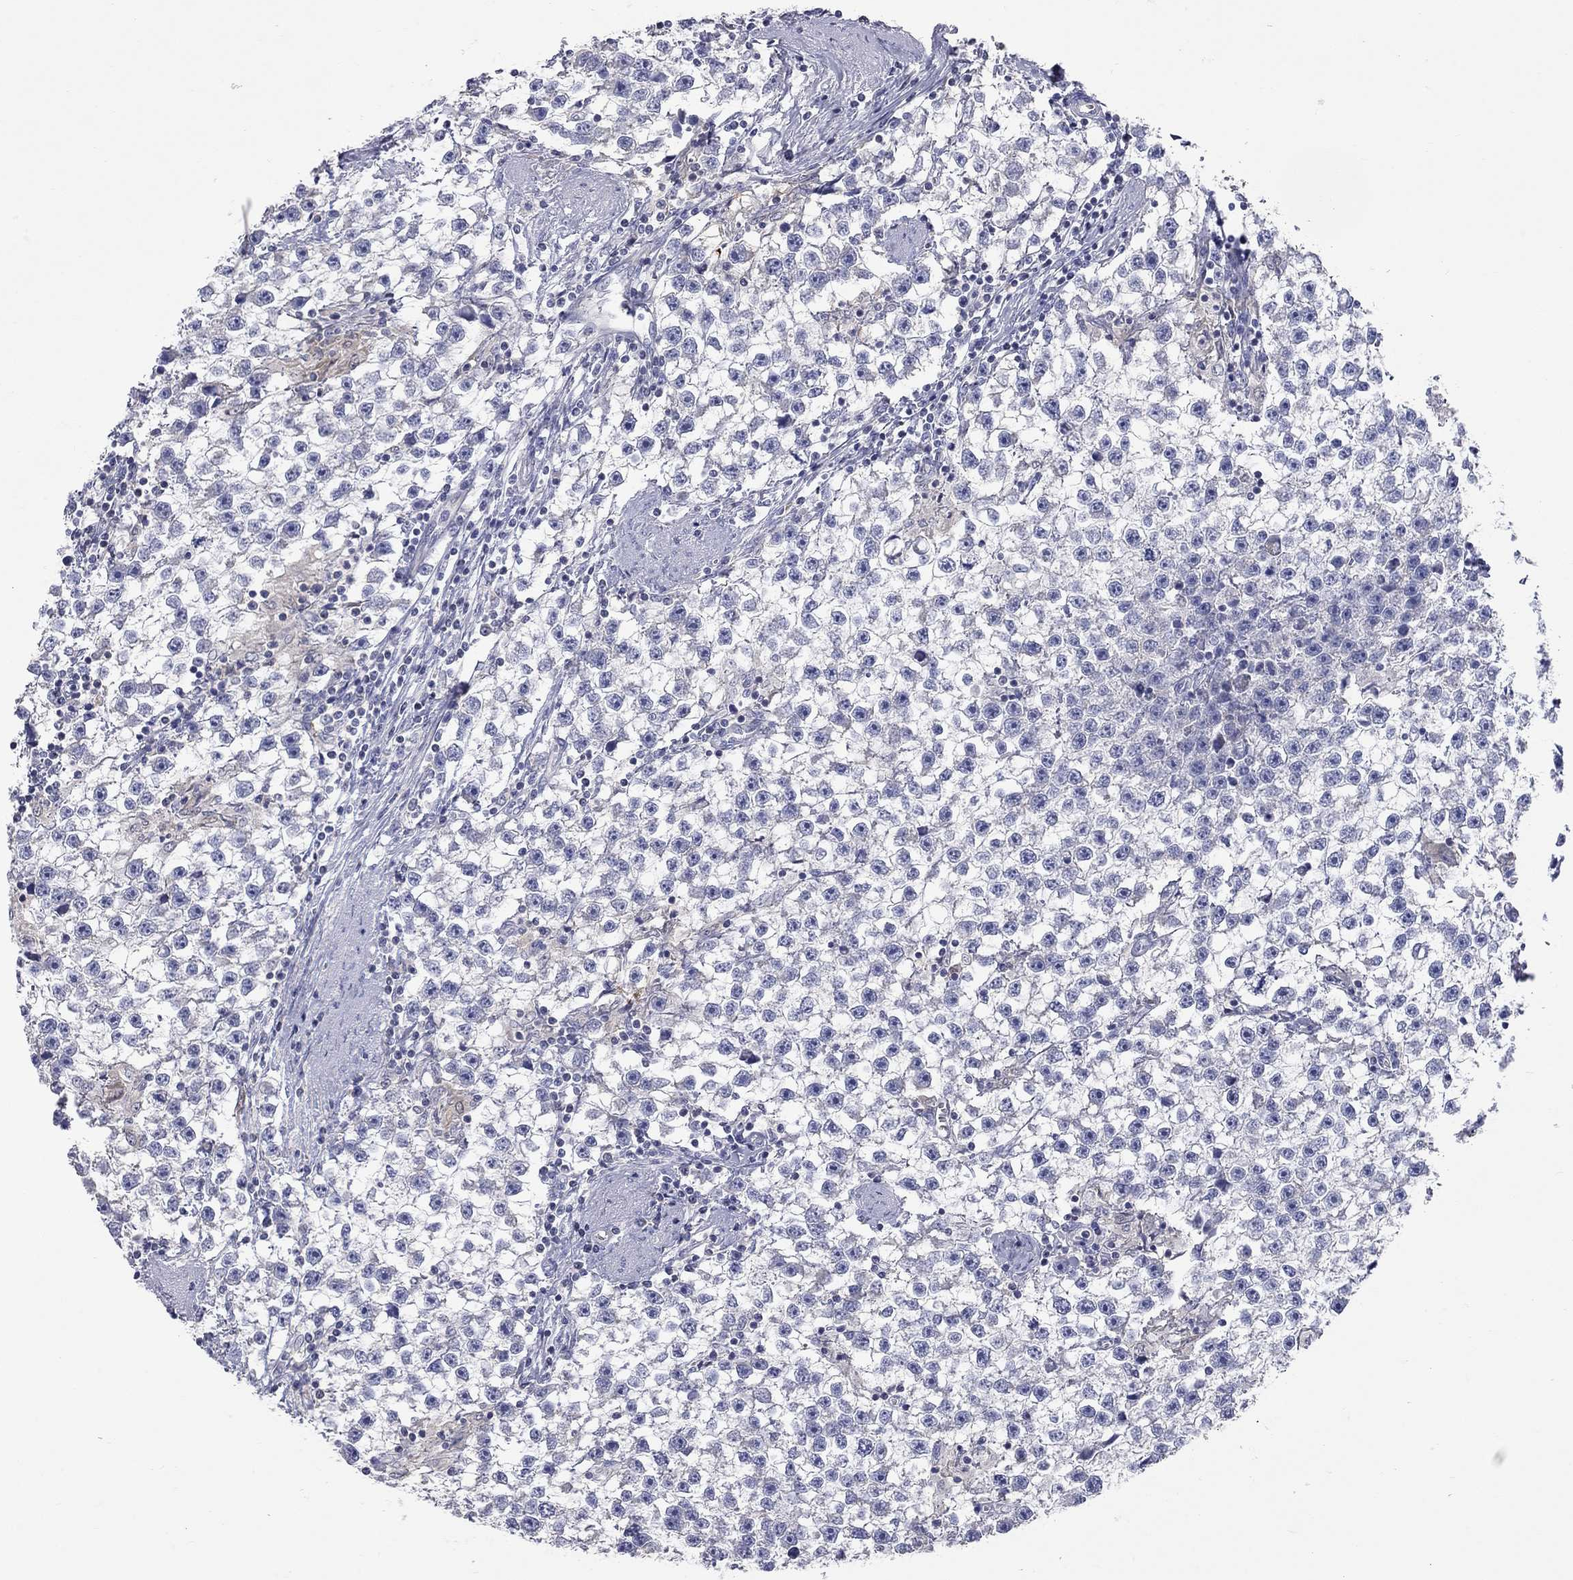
{"staining": {"intensity": "negative", "quantity": "none", "location": "none"}, "tissue": "testis cancer", "cell_type": "Tumor cells", "image_type": "cancer", "snomed": [{"axis": "morphology", "description": "Seminoma, NOS"}, {"axis": "topography", "description": "Testis"}], "caption": "Human testis cancer (seminoma) stained for a protein using immunohistochemistry (IHC) shows no positivity in tumor cells.", "gene": "CFAP161", "patient": {"sex": "male", "age": 59}}